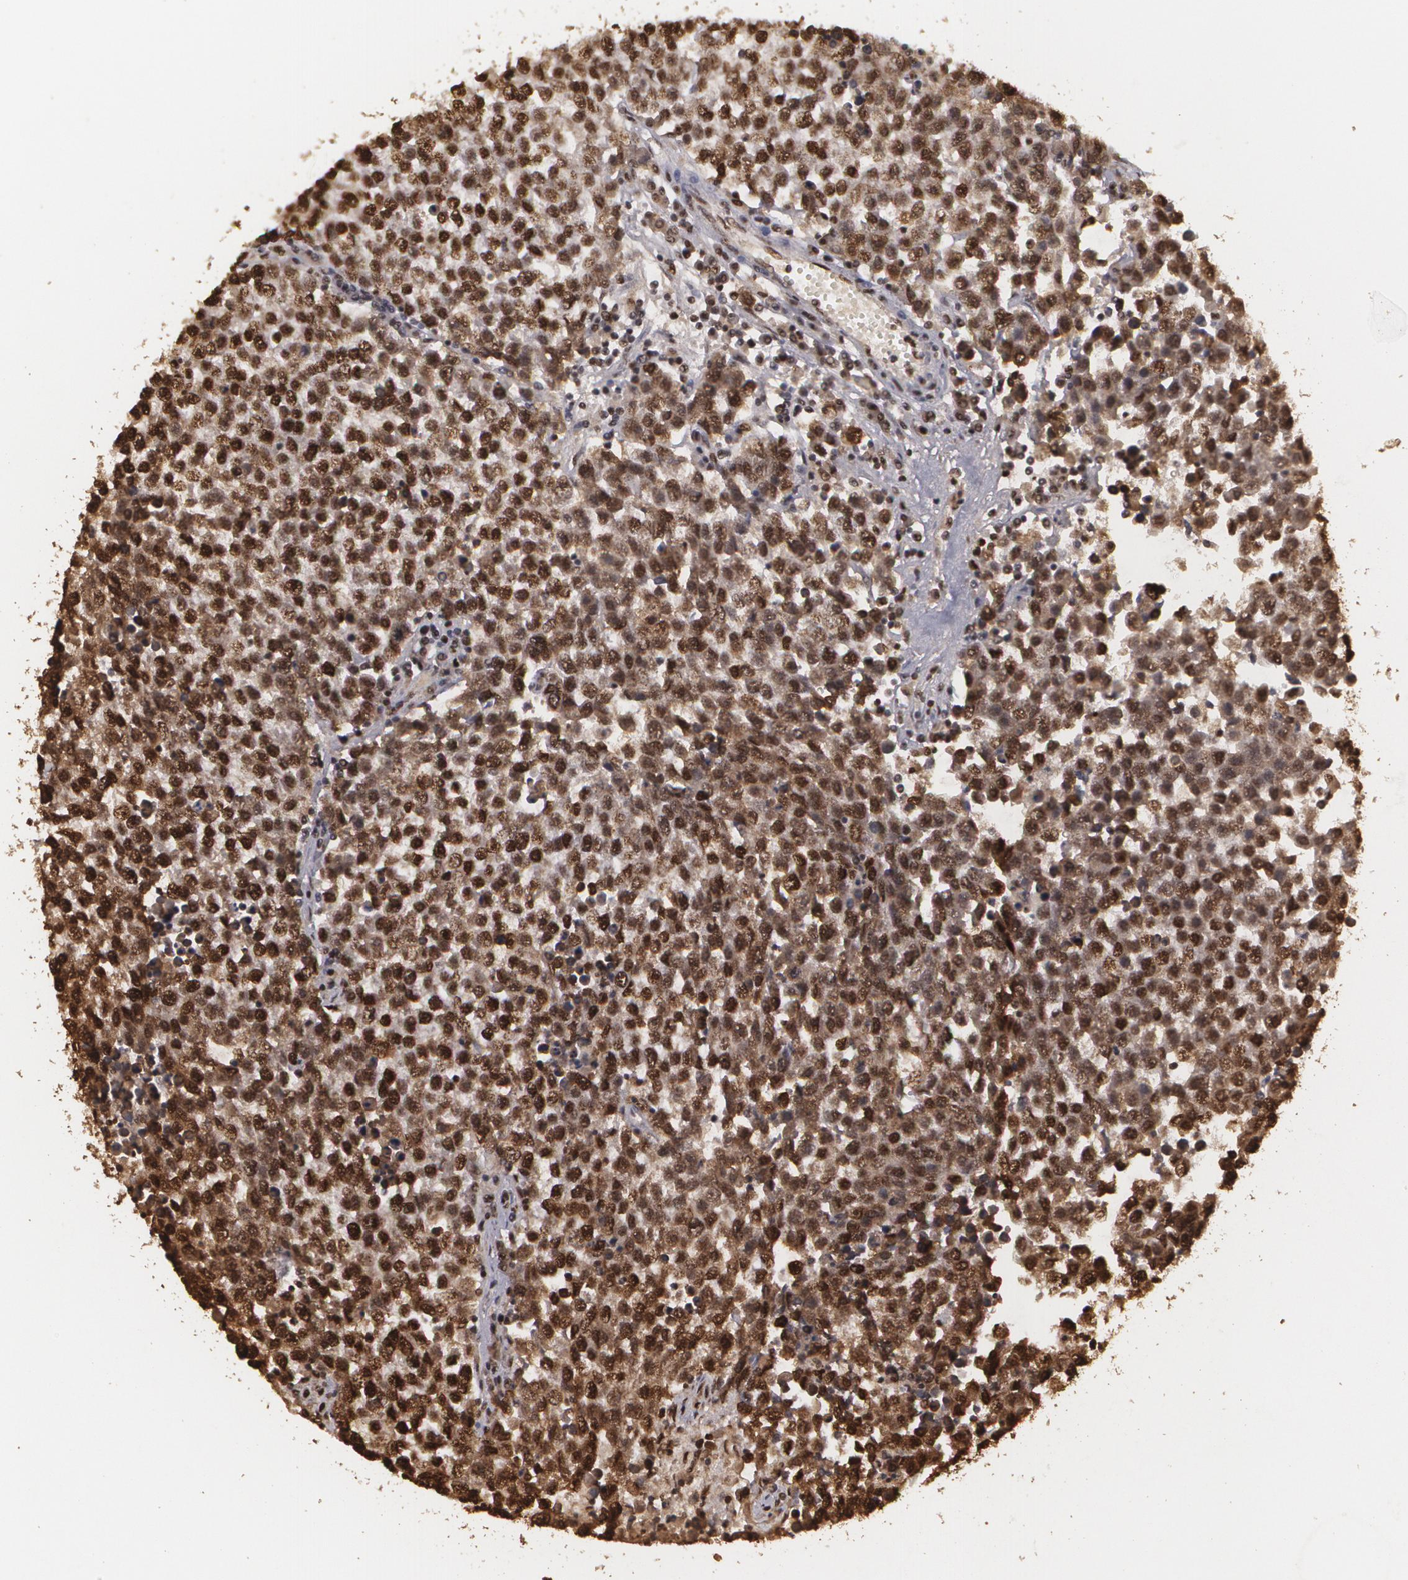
{"staining": {"intensity": "strong", "quantity": ">75%", "location": "nuclear"}, "tissue": "testis cancer", "cell_type": "Tumor cells", "image_type": "cancer", "snomed": [{"axis": "morphology", "description": "Seminoma, NOS"}, {"axis": "topography", "description": "Testis"}], "caption": "Human testis cancer (seminoma) stained for a protein (brown) exhibits strong nuclear positive expression in about >75% of tumor cells.", "gene": "RCOR1", "patient": {"sex": "male", "age": 36}}